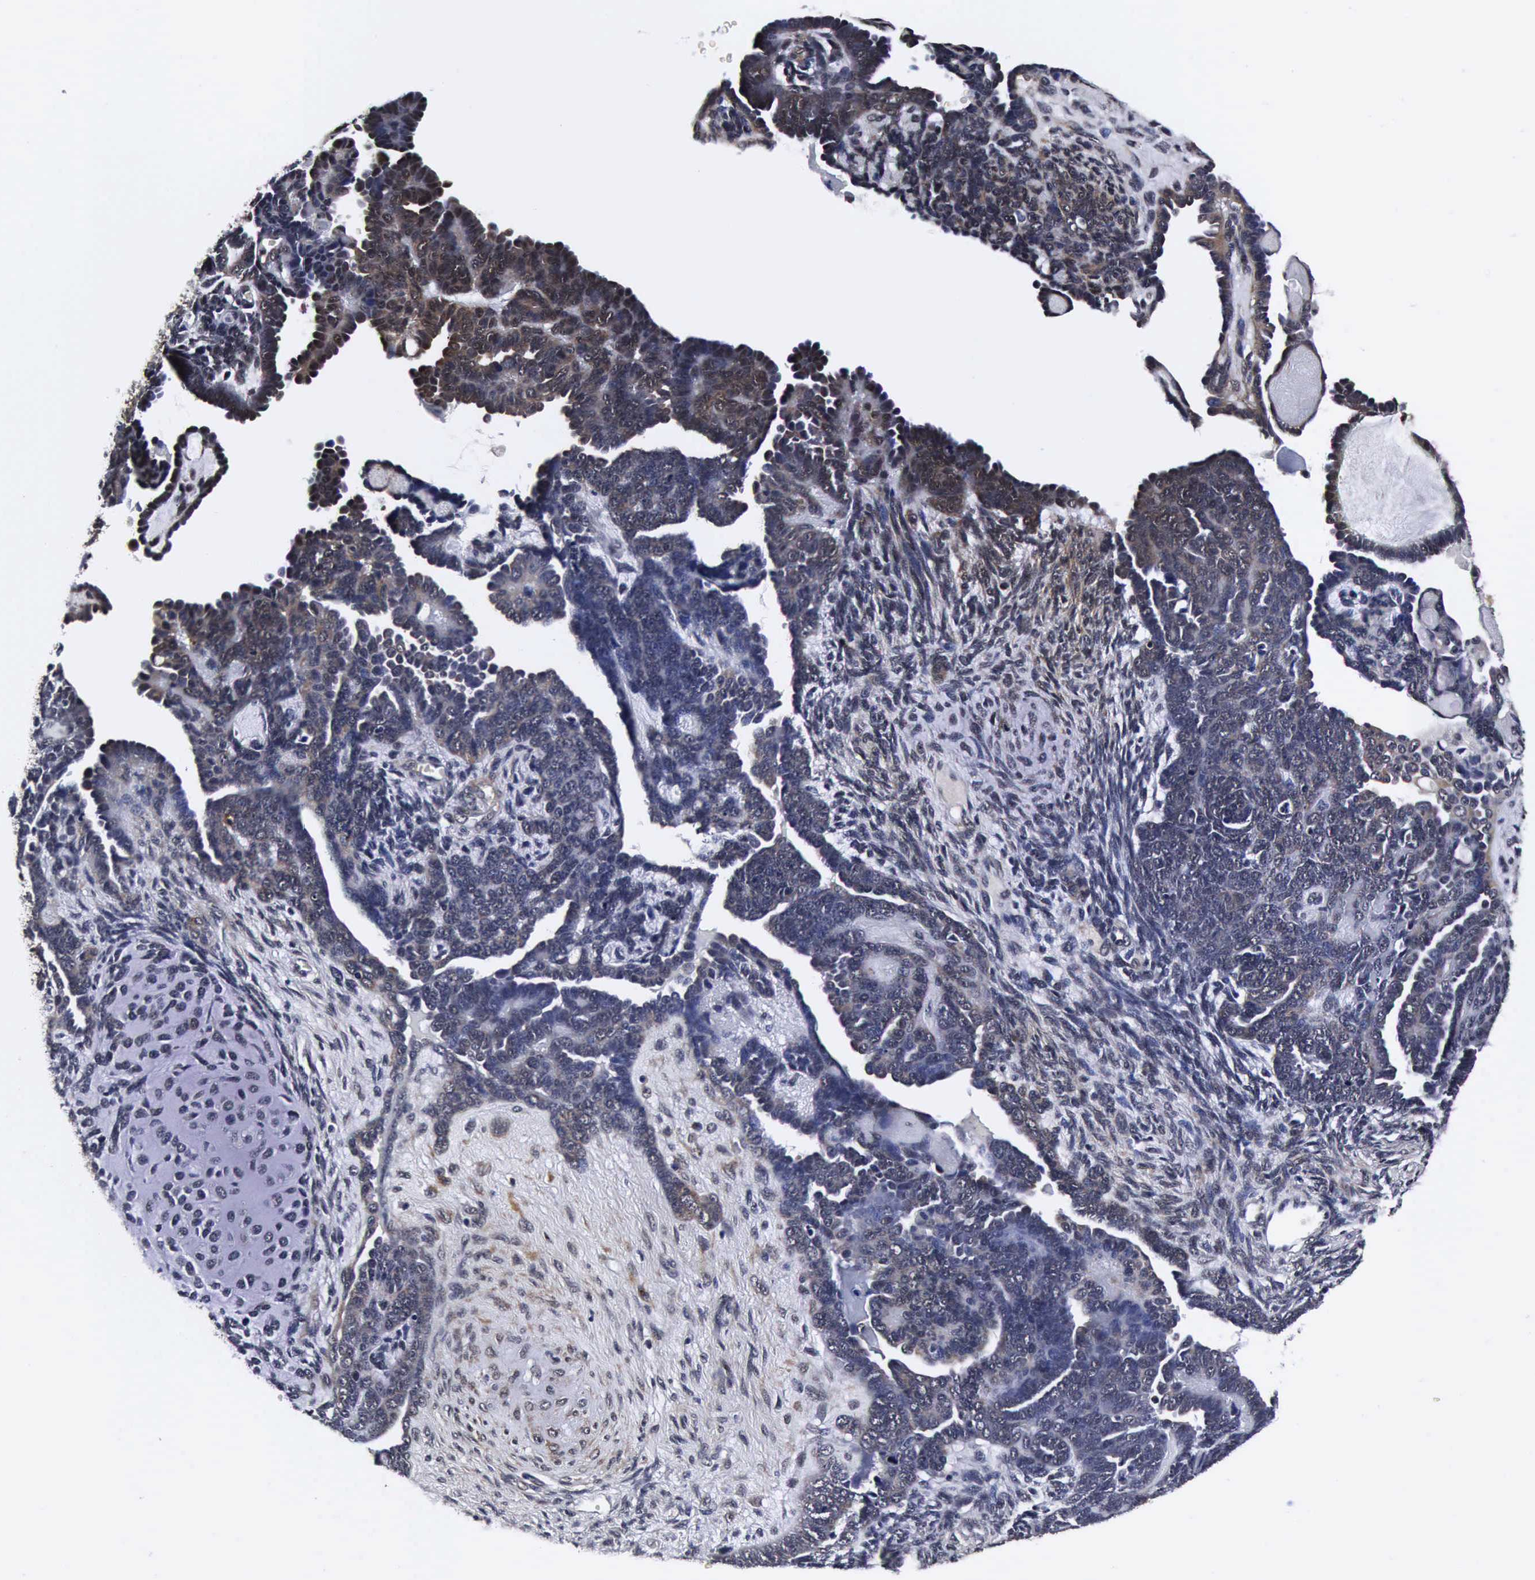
{"staining": {"intensity": "negative", "quantity": "none", "location": "none"}, "tissue": "endometrial cancer", "cell_type": "Tumor cells", "image_type": "cancer", "snomed": [{"axis": "morphology", "description": "Neoplasm, malignant, NOS"}, {"axis": "topography", "description": "Endometrium"}], "caption": "Immunohistochemistry photomicrograph of human malignant neoplasm (endometrial) stained for a protein (brown), which demonstrates no positivity in tumor cells.", "gene": "UBC", "patient": {"sex": "female", "age": 74}}